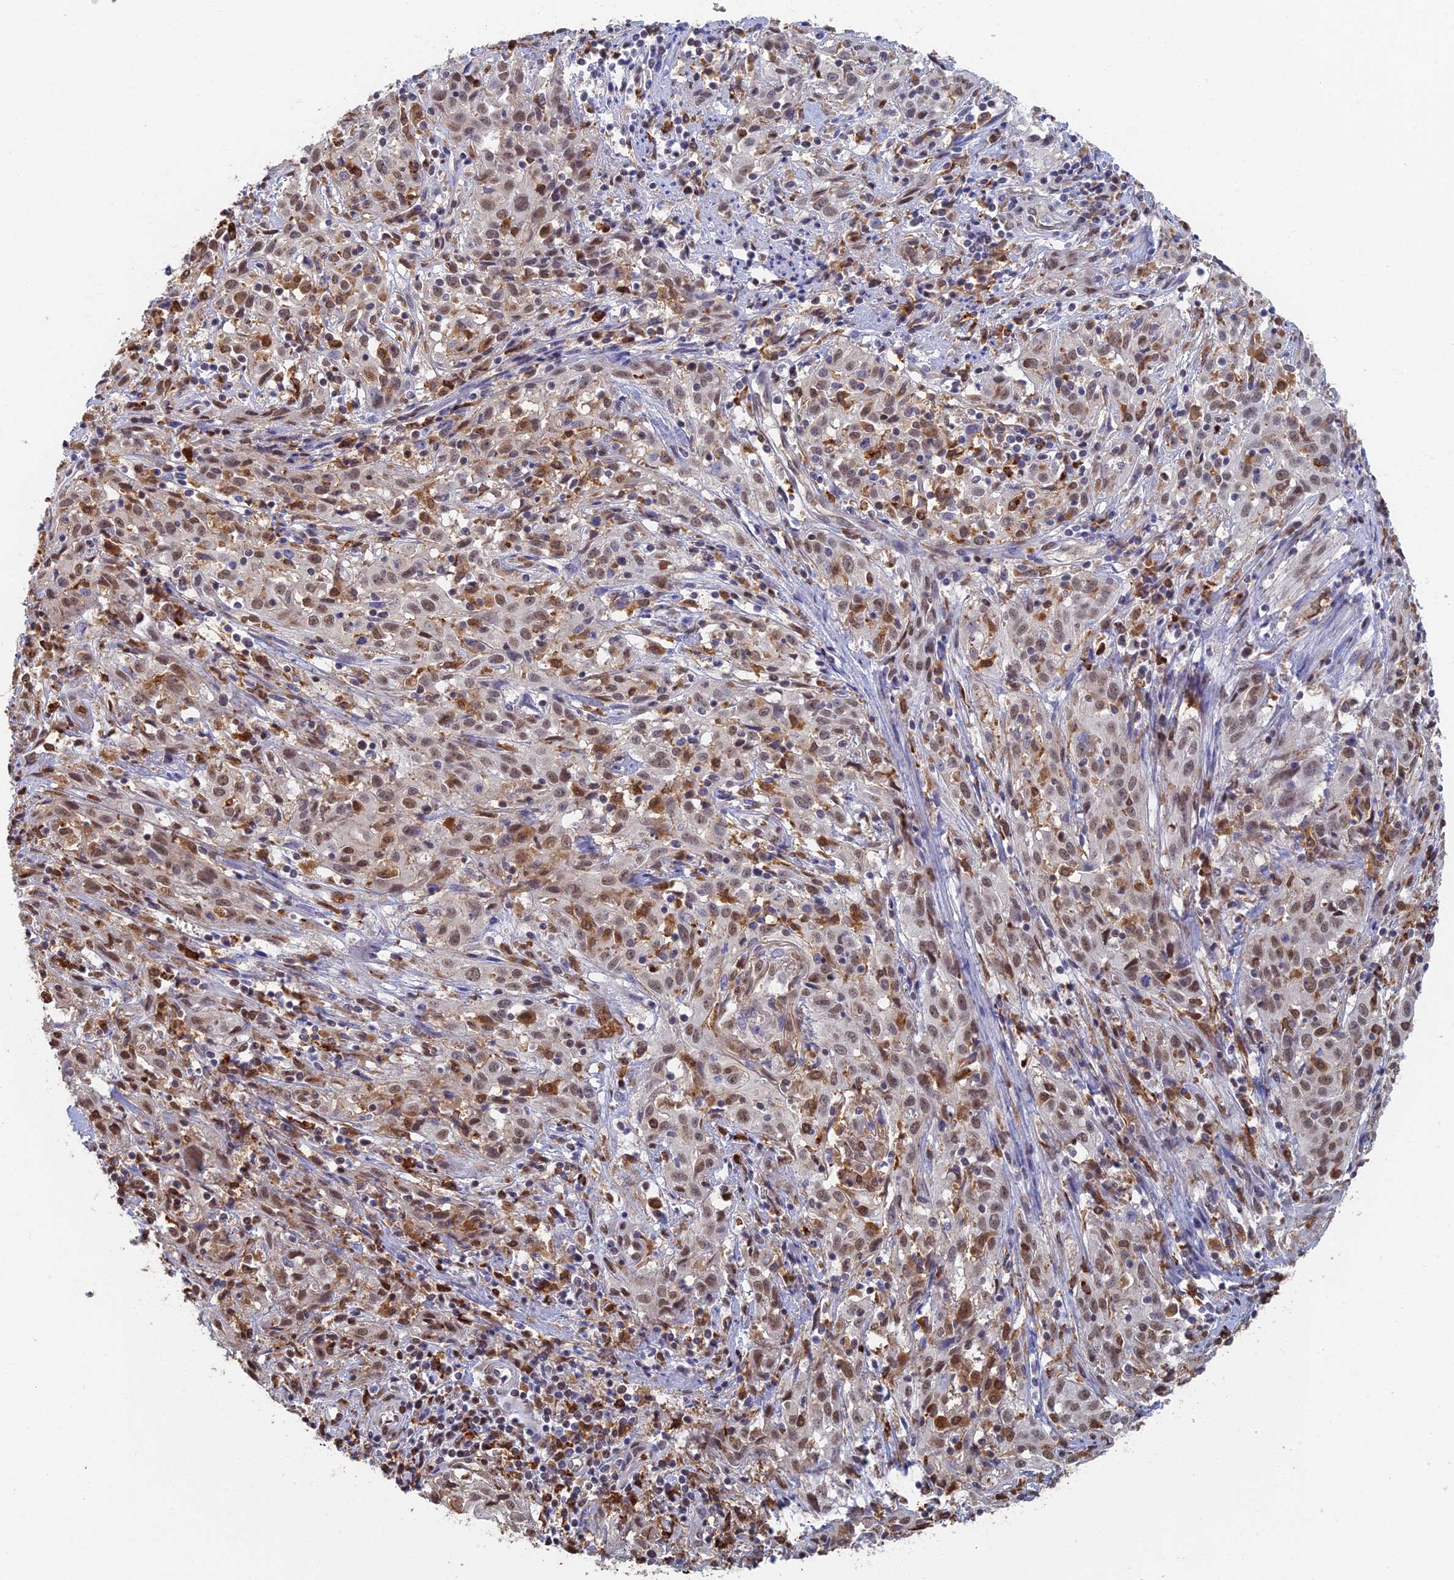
{"staining": {"intensity": "moderate", "quantity": "25%-75%", "location": "nuclear"}, "tissue": "cervical cancer", "cell_type": "Tumor cells", "image_type": "cancer", "snomed": [{"axis": "morphology", "description": "Squamous cell carcinoma, NOS"}, {"axis": "topography", "description": "Cervix"}], "caption": "Immunohistochemical staining of squamous cell carcinoma (cervical) displays medium levels of moderate nuclear protein positivity in about 25%-75% of tumor cells.", "gene": "GPATCH1", "patient": {"sex": "female", "age": 57}}